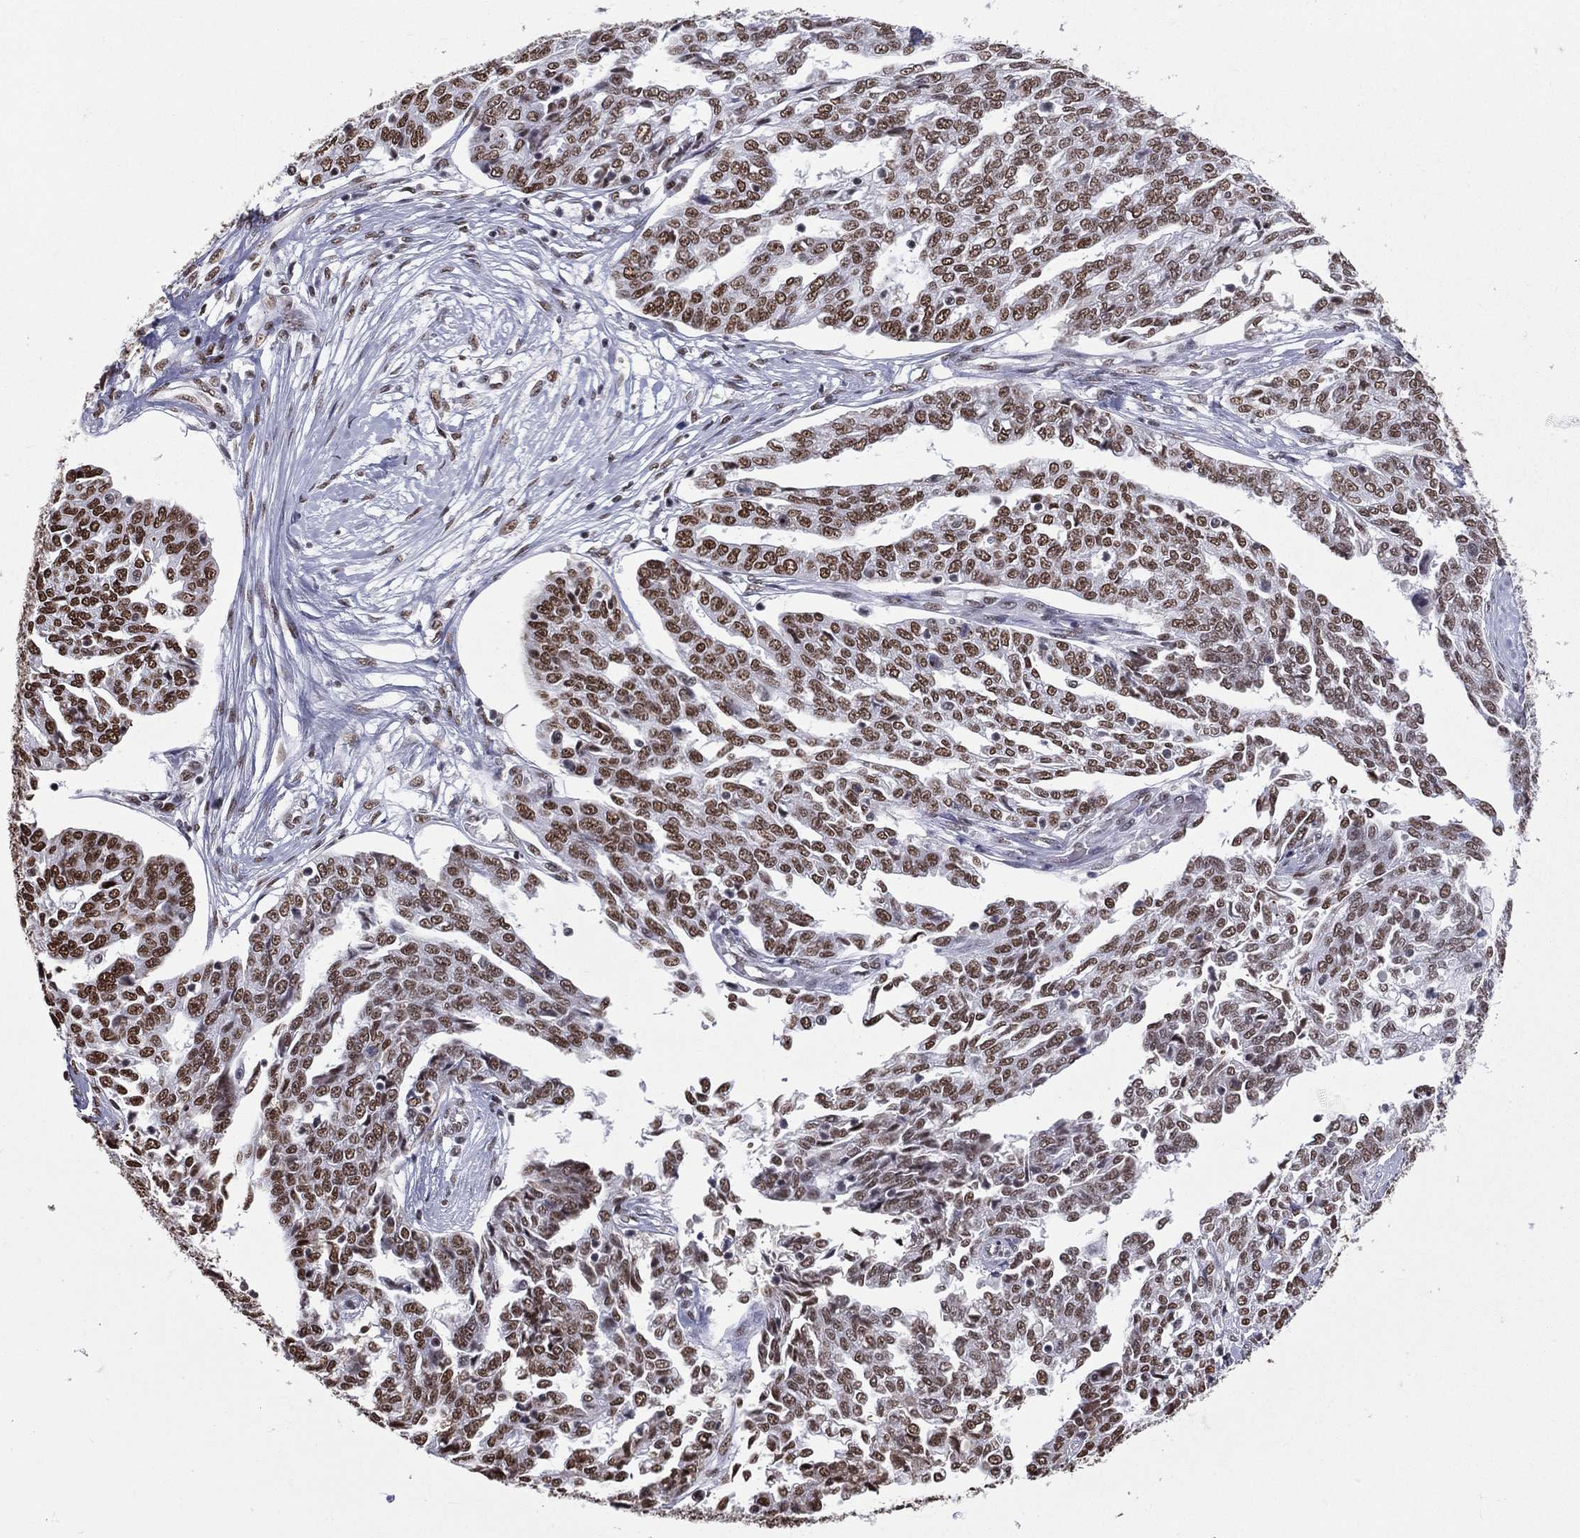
{"staining": {"intensity": "strong", "quantity": "25%-75%", "location": "nuclear"}, "tissue": "ovarian cancer", "cell_type": "Tumor cells", "image_type": "cancer", "snomed": [{"axis": "morphology", "description": "Cystadenocarcinoma, serous, NOS"}, {"axis": "topography", "description": "Ovary"}], "caption": "The micrograph exhibits a brown stain indicating the presence of a protein in the nuclear of tumor cells in ovarian serous cystadenocarcinoma.", "gene": "ZNF7", "patient": {"sex": "female", "age": 67}}